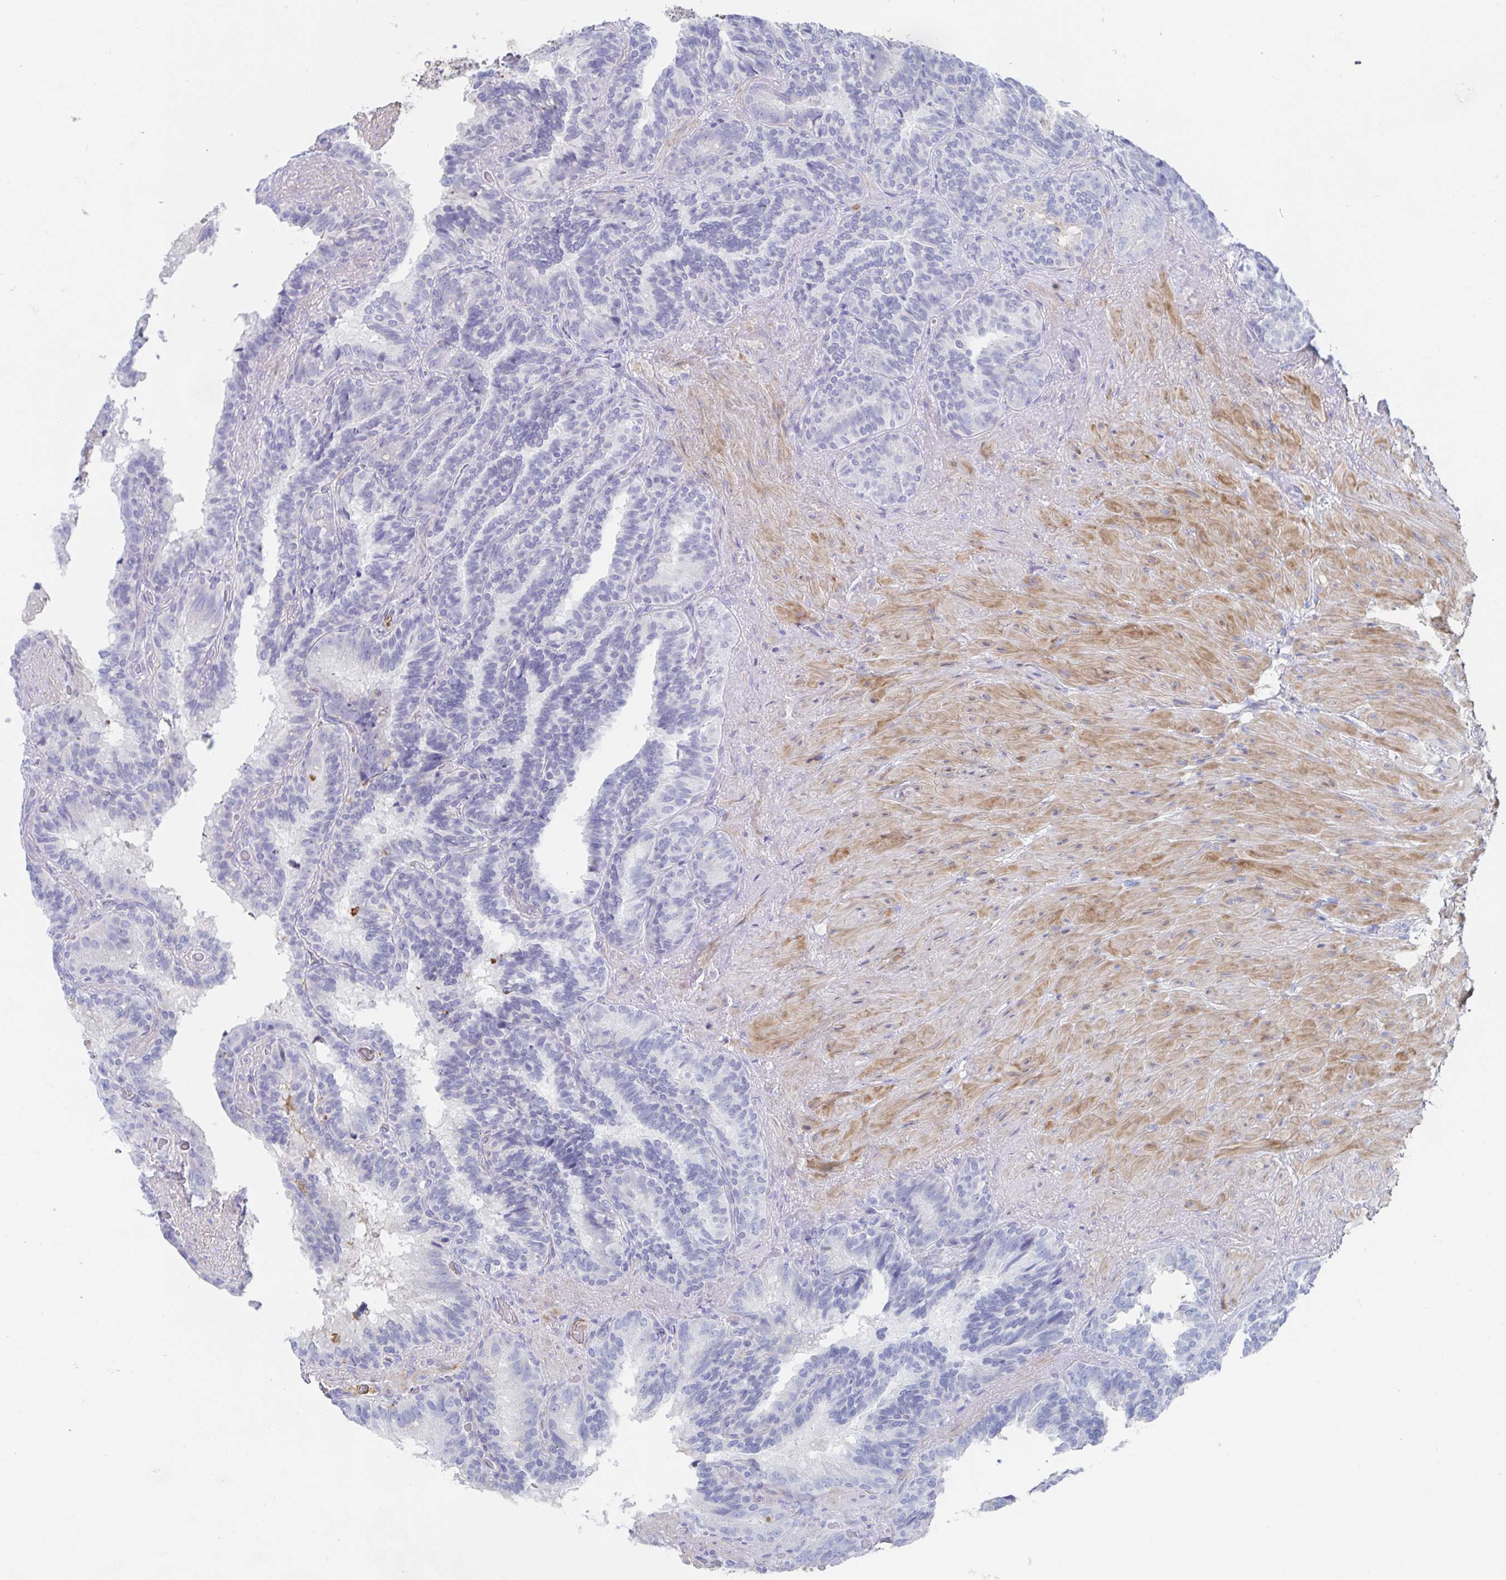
{"staining": {"intensity": "negative", "quantity": "none", "location": "none"}, "tissue": "seminal vesicle", "cell_type": "Glandular cells", "image_type": "normal", "snomed": [{"axis": "morphology", "description": "Normal tissue, NOS"}, {"axis": "topography", "description": "Seminal veicle"}], "caption": "This is an immunohistochemistry (IHC) micrograph of normal seminal vesicle. There is no positivity in glandular cells.", "gene": "TNFAIP6", "patient": {"sex": "male", "age": 60}}